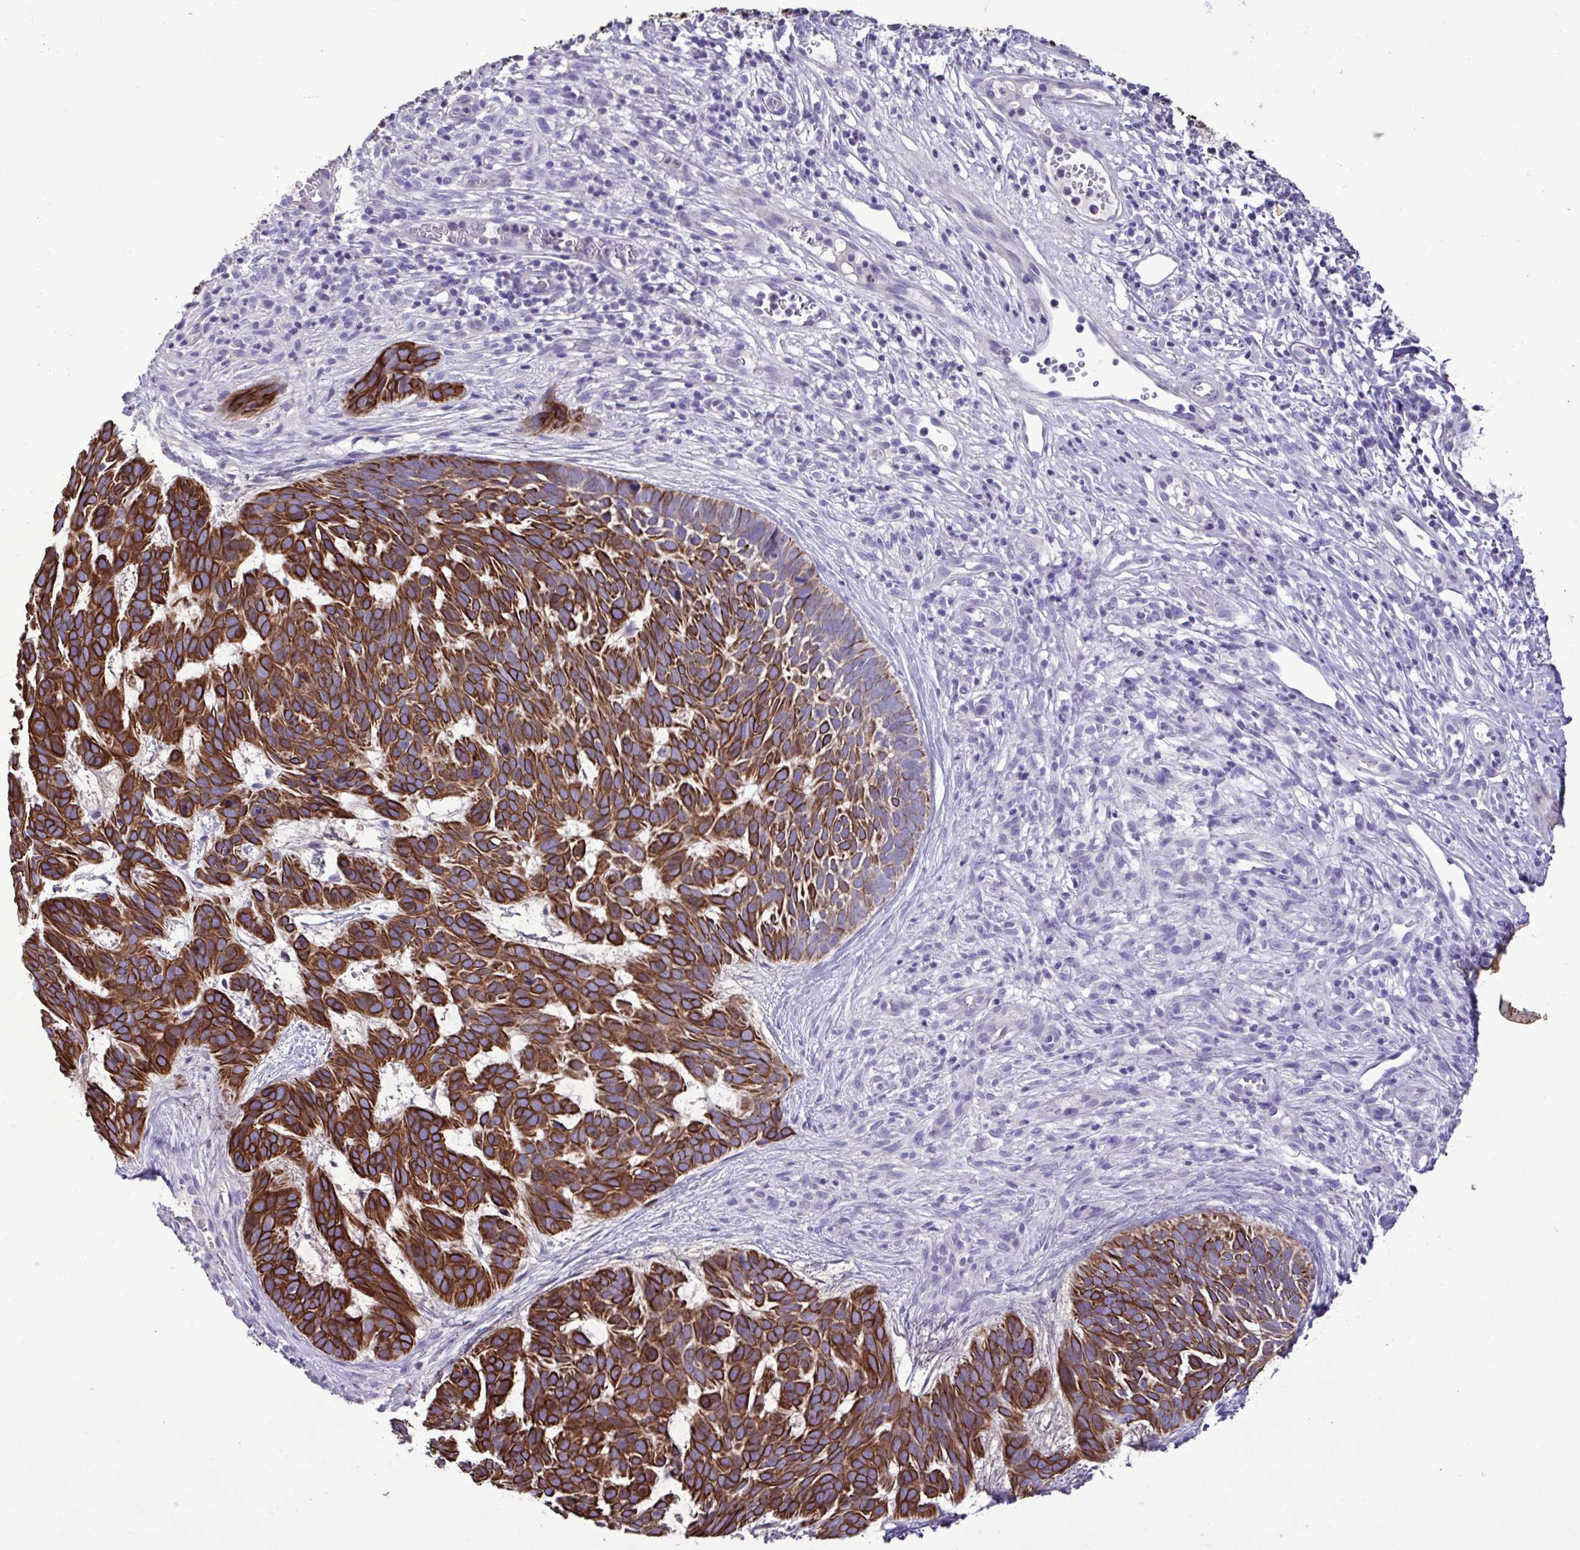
{"staining": {"intensity": "strong", "quantity": ">75%", "location": "cytoplasmic/membranous"}, "tissue": "skin cancer", "cell_type": "Tumor cells", "image_type": "cancer", "snomed": [{"axis": "morphology", "description": "Basal cell carcinoma"}, {"axis": "topography", "description": "Skin"}], "caption": "Skin basal cell carcinoma stained with a brown dye demonstrates strong cytoplasmic/membranous positive staining in approximately >75% of tumor cells.", "gene": "PLA2G4E", "patient": {"sex": "male", "age": 78}}